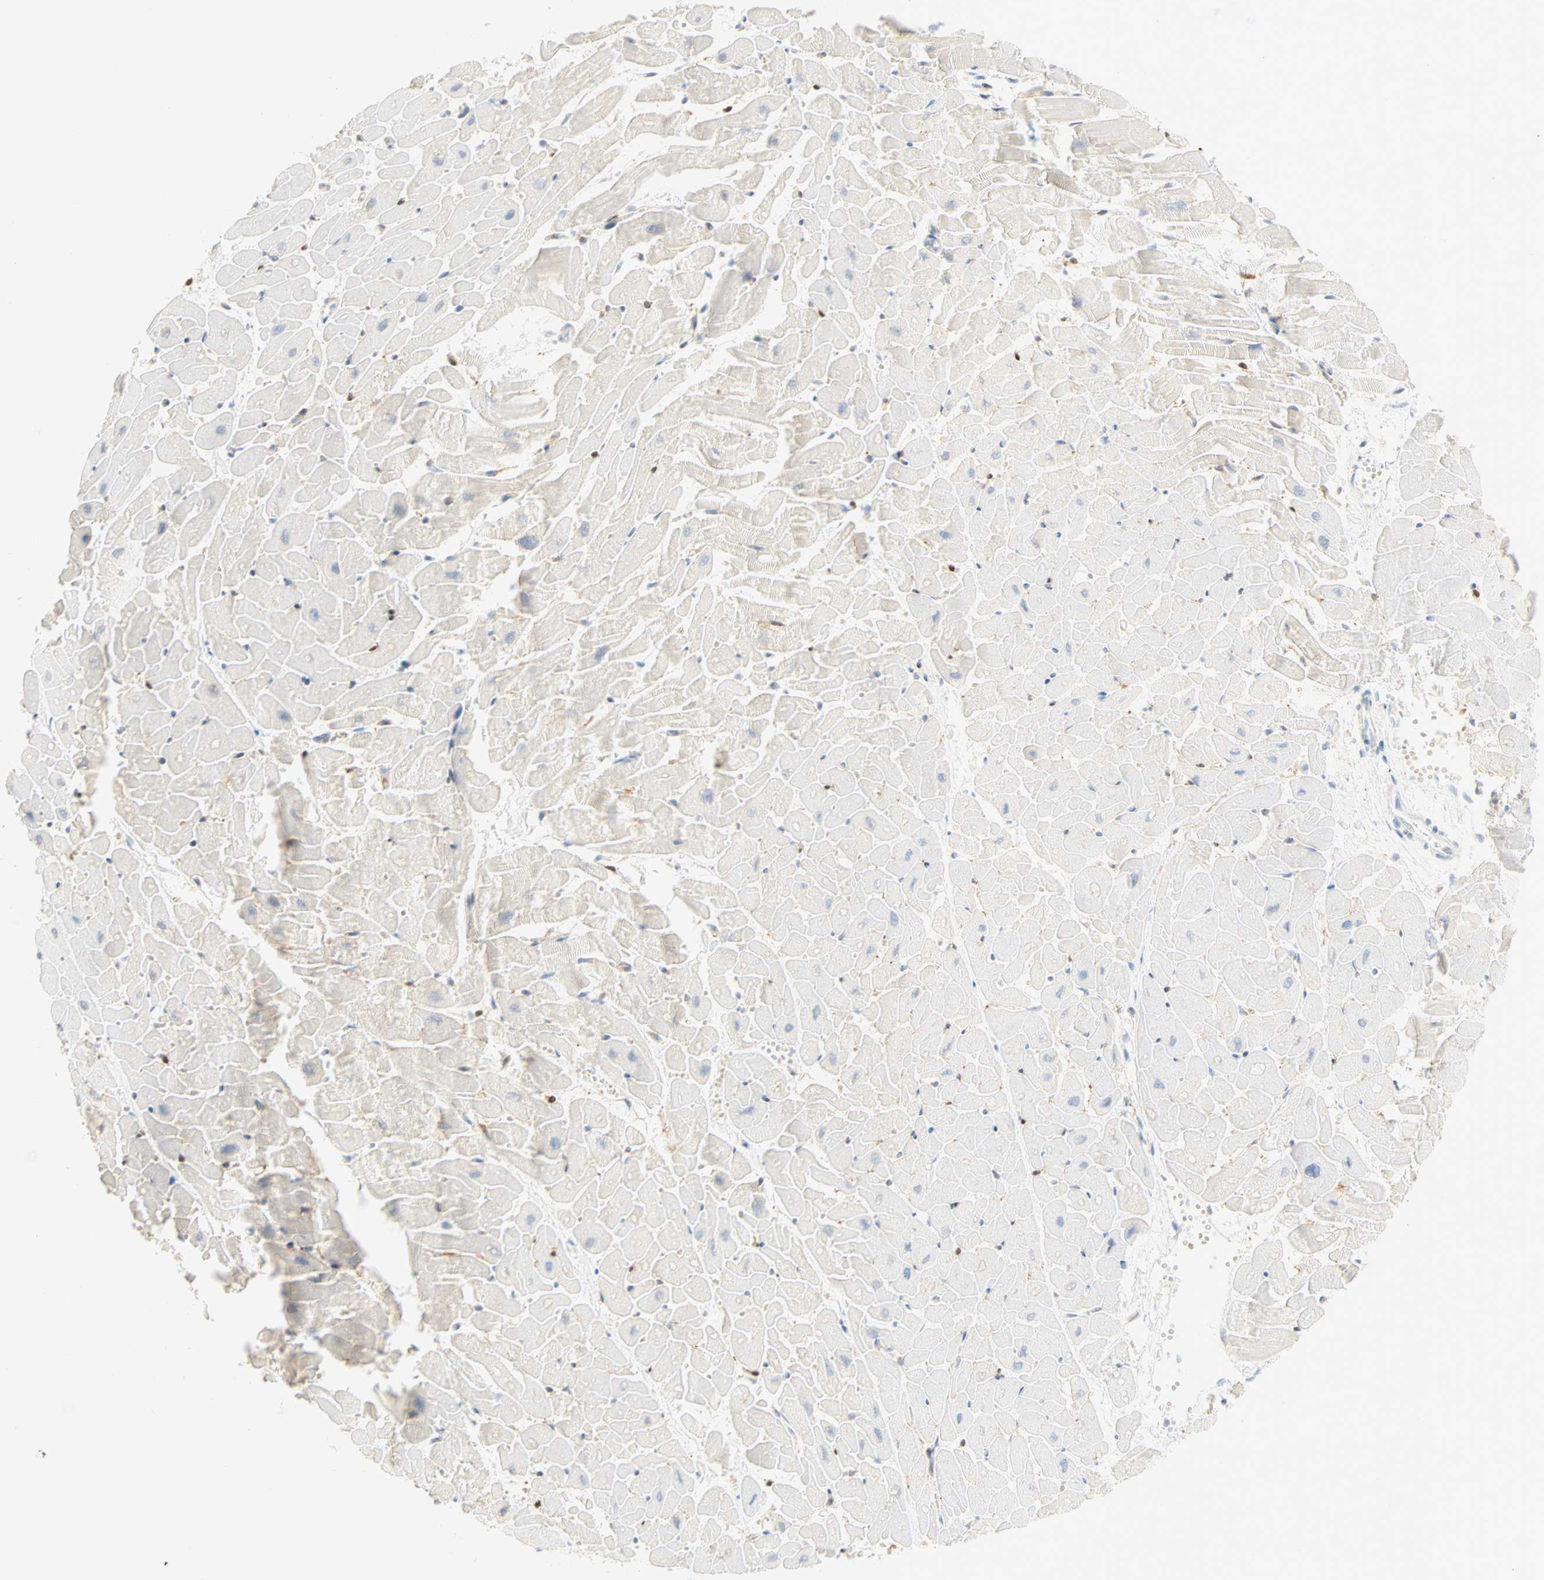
{"staining": {"intensity": "negative", "quantity": "none", "location": "none"}, "tissue": "heart muscle", "cell_type": "Cardiomyocytes", "image_type": "normal", "snomed": [{"axis": "morphology", "description": "Normal tissue, NOS"}, {"axis": "topography", "description": "Heart"}], "caption": "Image shows no protein expression in cardiomyocytes of benign heart muscle. (DAB immunohistochemistry visualized using brightfield microscopy, high magnification).", "gene": "SELENBP1", "patient": {"sex": "female", "age": 19}}